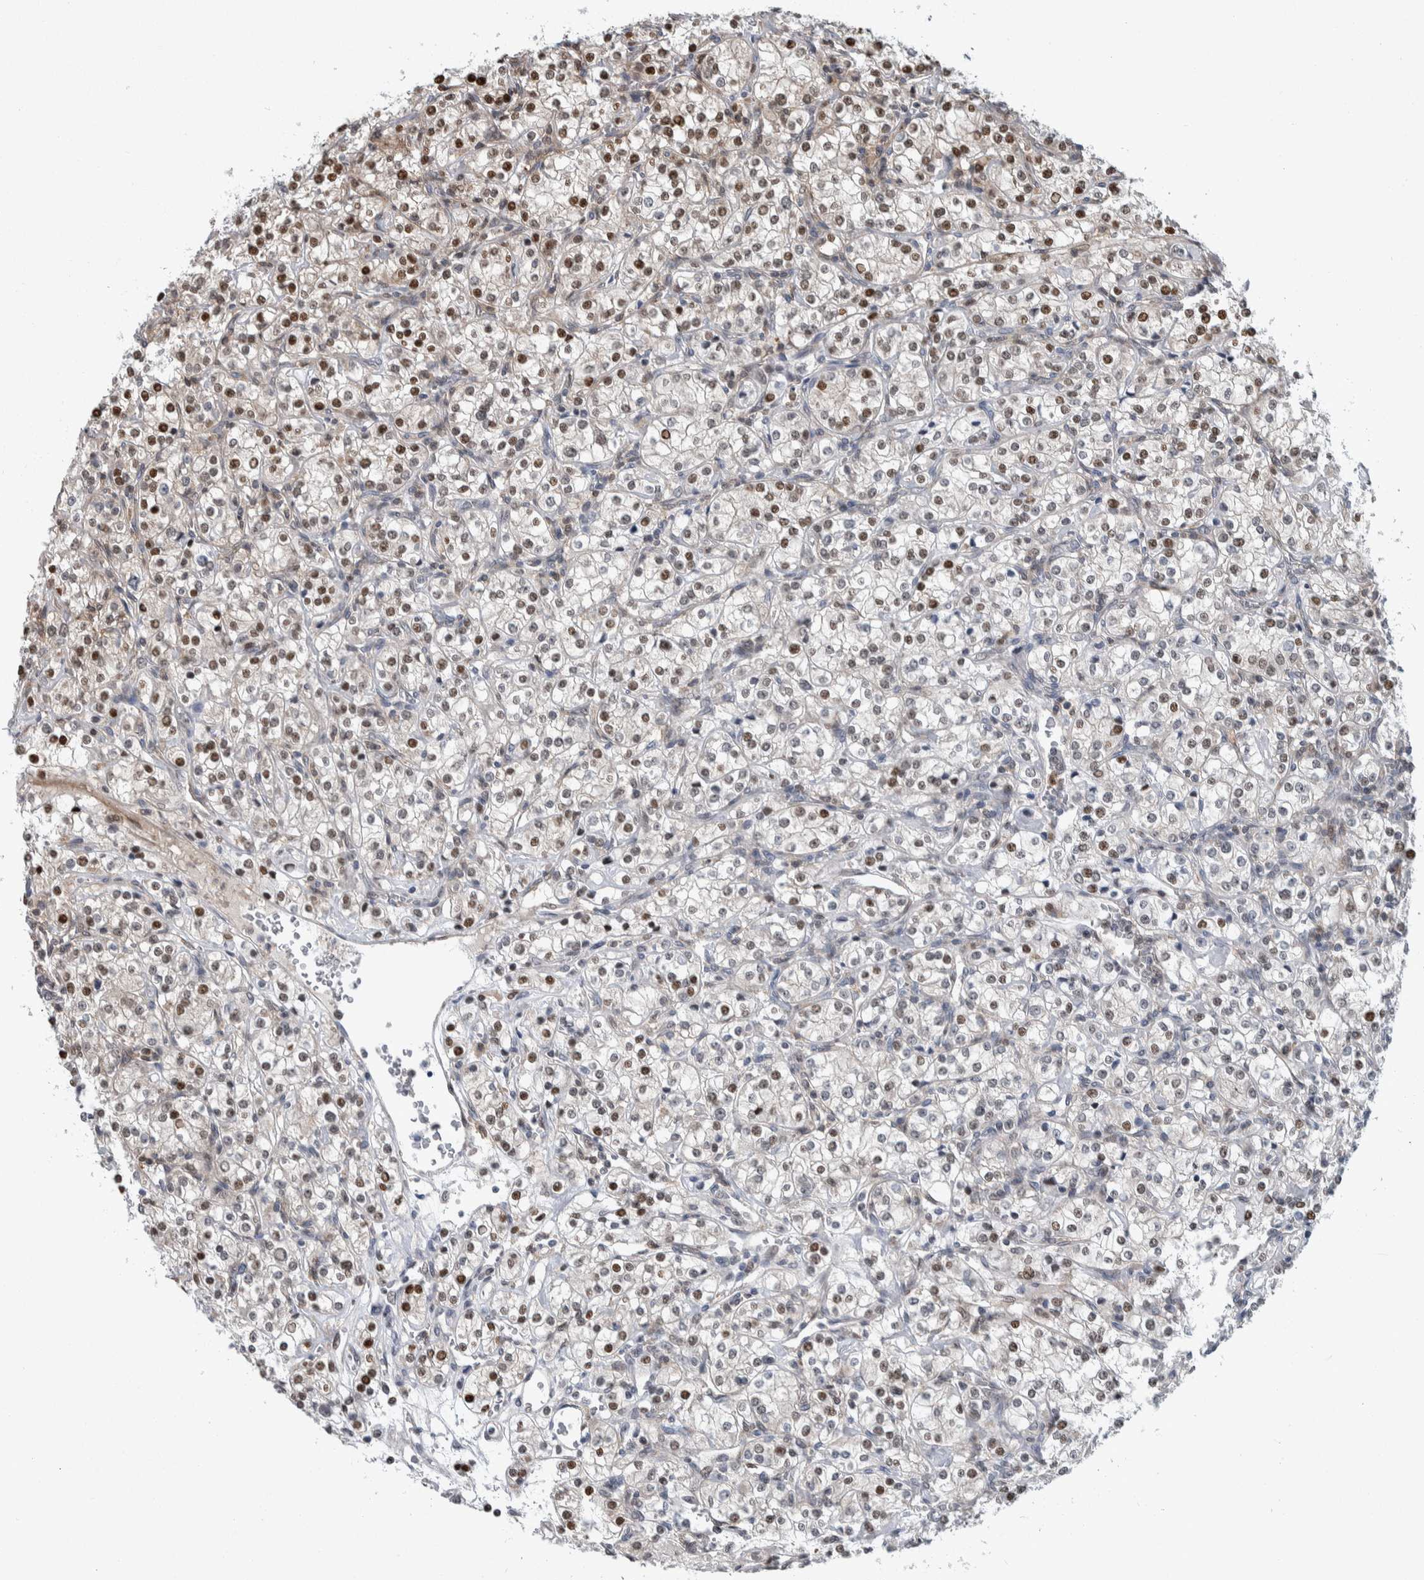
{"staining": {"intensity": "strong", "quantity": "25%-75%", "location": "nuclear"}, "tissue": "renal cancer", "cell_type": "Tumor cells", "image_type": "cancer", "snomed": [{"axis": "morphology", "description": "Adenocarcinoma, NOS"}, {"axis": "topography", "description": "Kidney"}], "caption": "Human renal adenocarcinoma stained with a brown dye exhibits strong nuclear positive positivity in about 25%-75% of tumor cells.", "gene": "PTPA", "patient": {"sex": "male", "age": 77}}